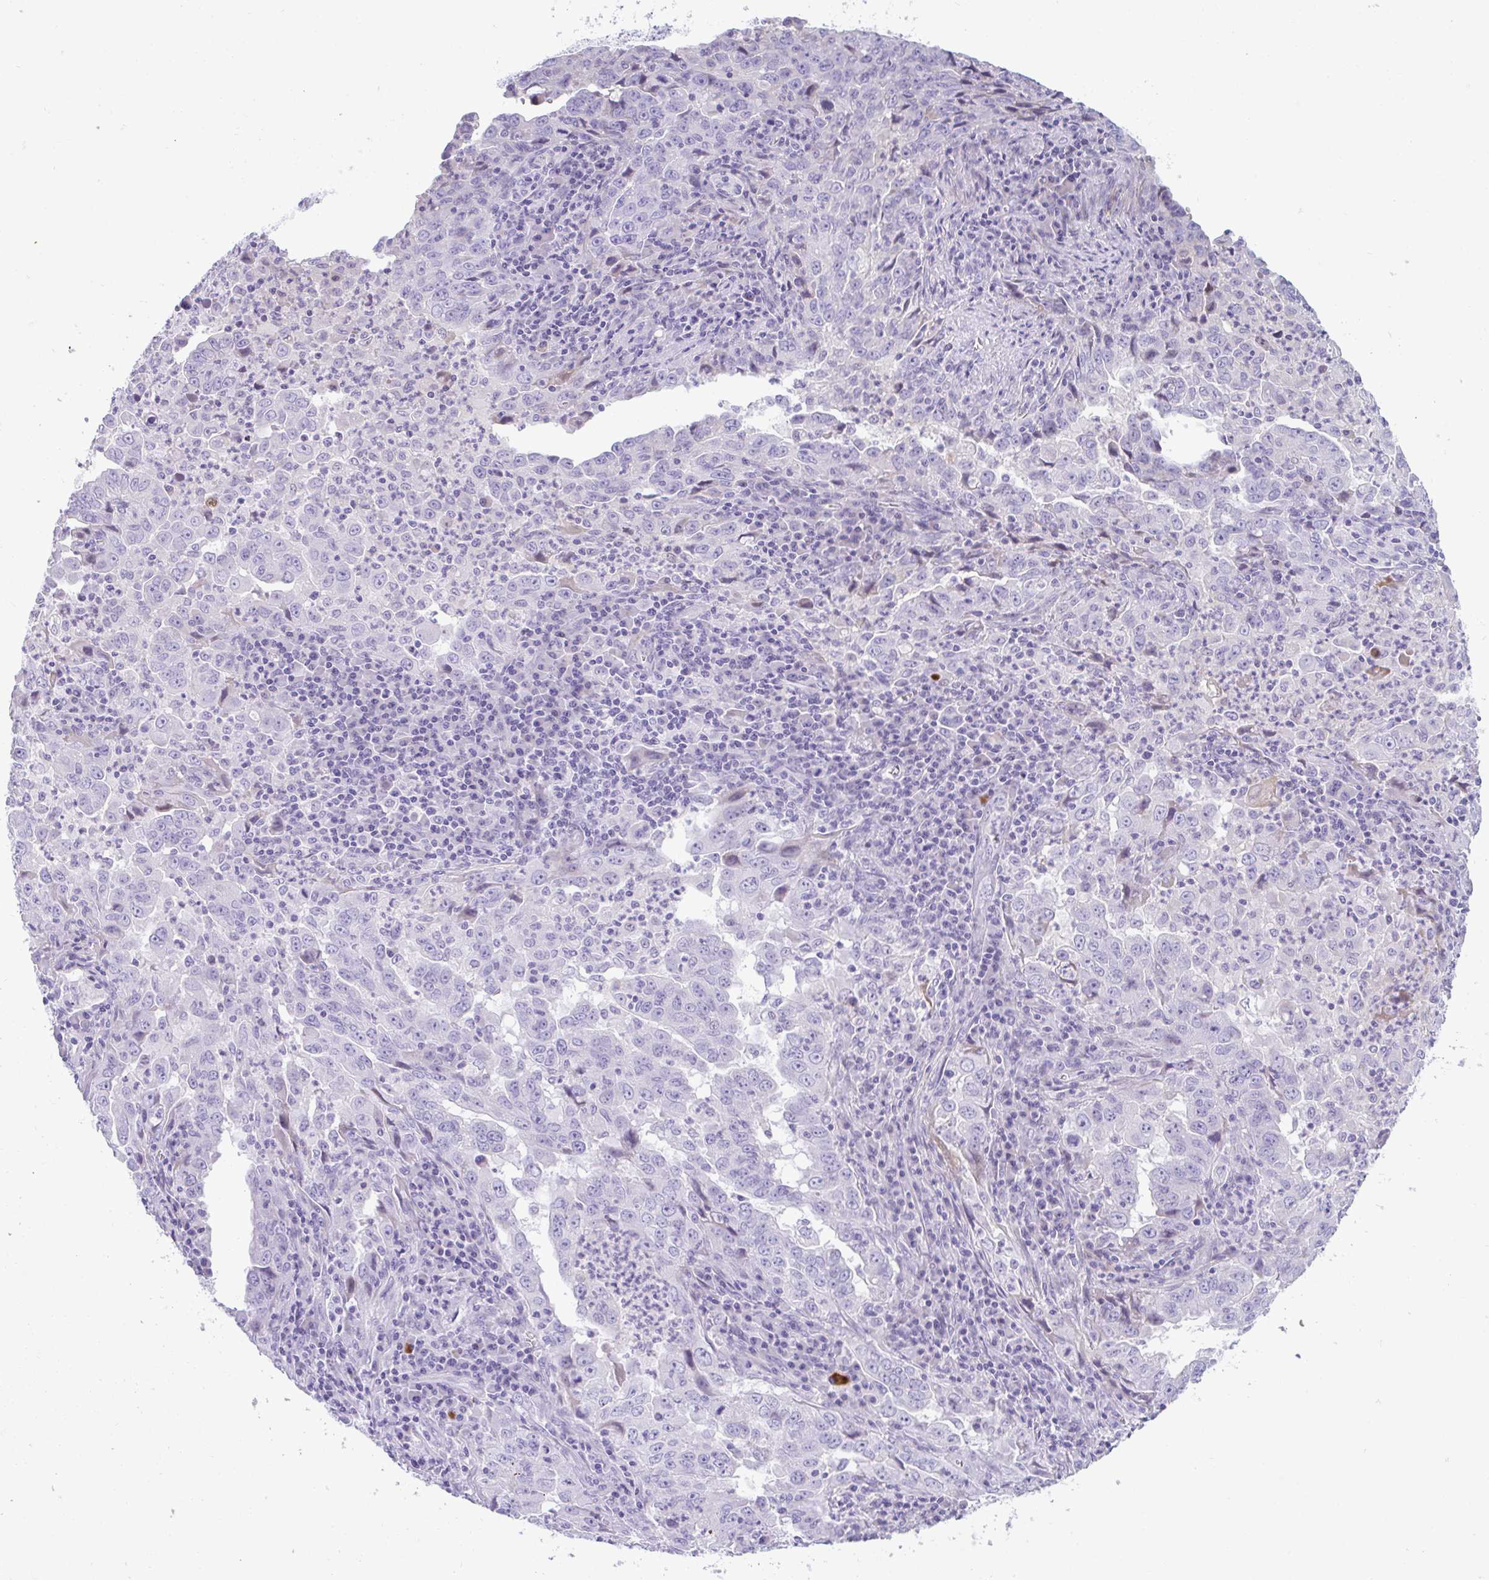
{"staining": {"intensity": "negative", "quantity": "none", "location": "none"}, "tissue": "lung cancer", "cell_type": "Tumor cells", "image_type": "cancer", "snomed": [{"axis": "morphology", "description": "Adenocarcinoma, NOS"}, {"axis": "topography", "description": "Lung"}], "caption": "Immunohistochemistry of human lung adenocarcinoma reveals no expression in tumor cells.", "gene": "TTC30B", "patient": {"sex": "male", "age": 67}}